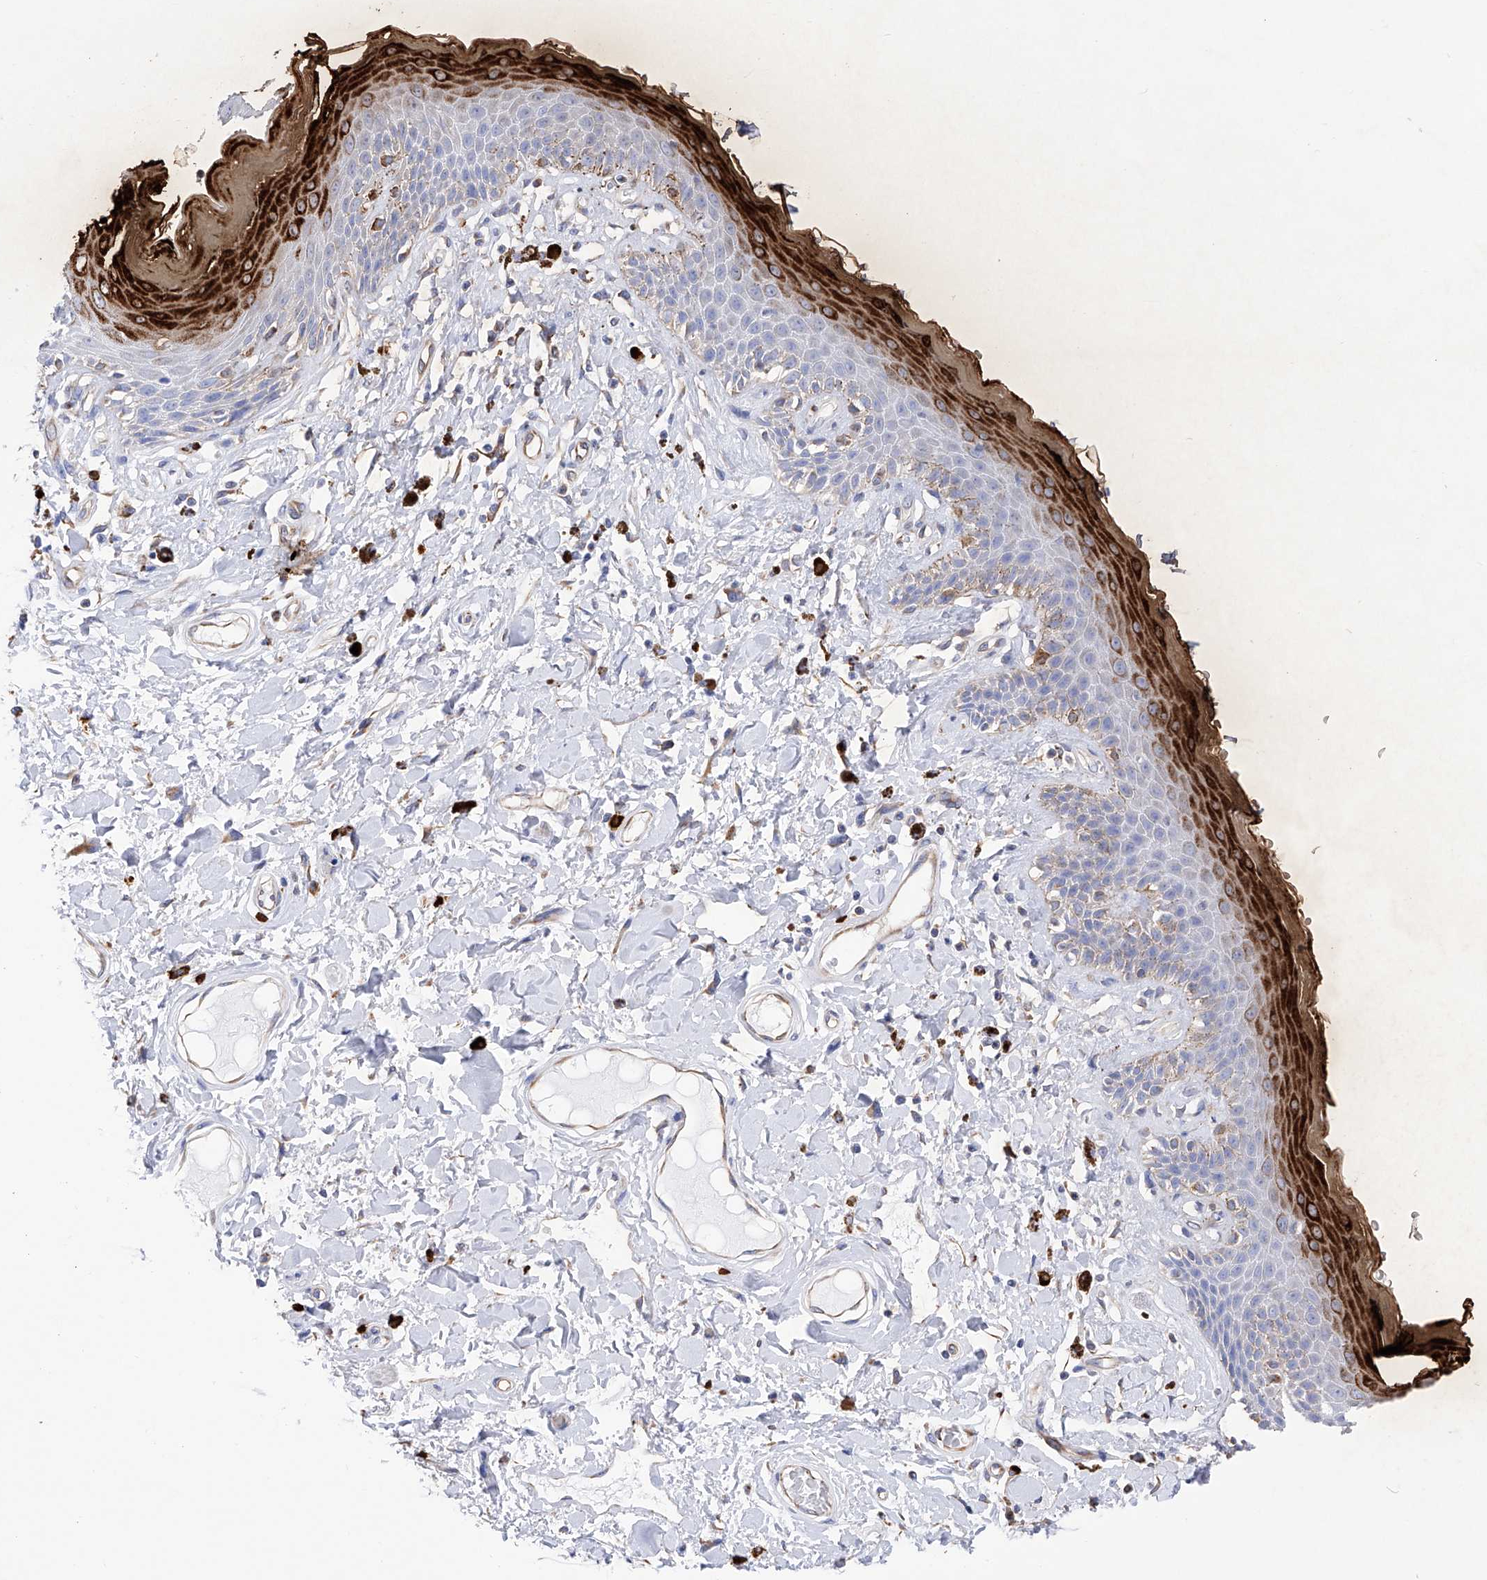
{"staining": {"intensity": "strong", "quantity": "25%-75%", "location": "cytoplasmic/membranous"}, "tissue": "skin", "cell_type": "Epidermal cells", "image_type": "normal", "snomed": [{"axis": "morphology", "description": "Normal tissue, NOS"}, {"axis": "topography", "description": "Anal"}], "caption": "Immunohistochemistry (IHC) staining of benign skin, which shows high levels of strong cytoplasmic/membranous staining in approximately 25%-75% of epidermal cells indicating strong cytoplasmic/membranous protein staining. The staining was performed using DAB (3,3'-diaminobenzidine) (brown) for protein detection and nuclei were counterstained in hematoxylin (blue).", "gene": "FLG", "patient": {"sex": "female", "age": 78}}